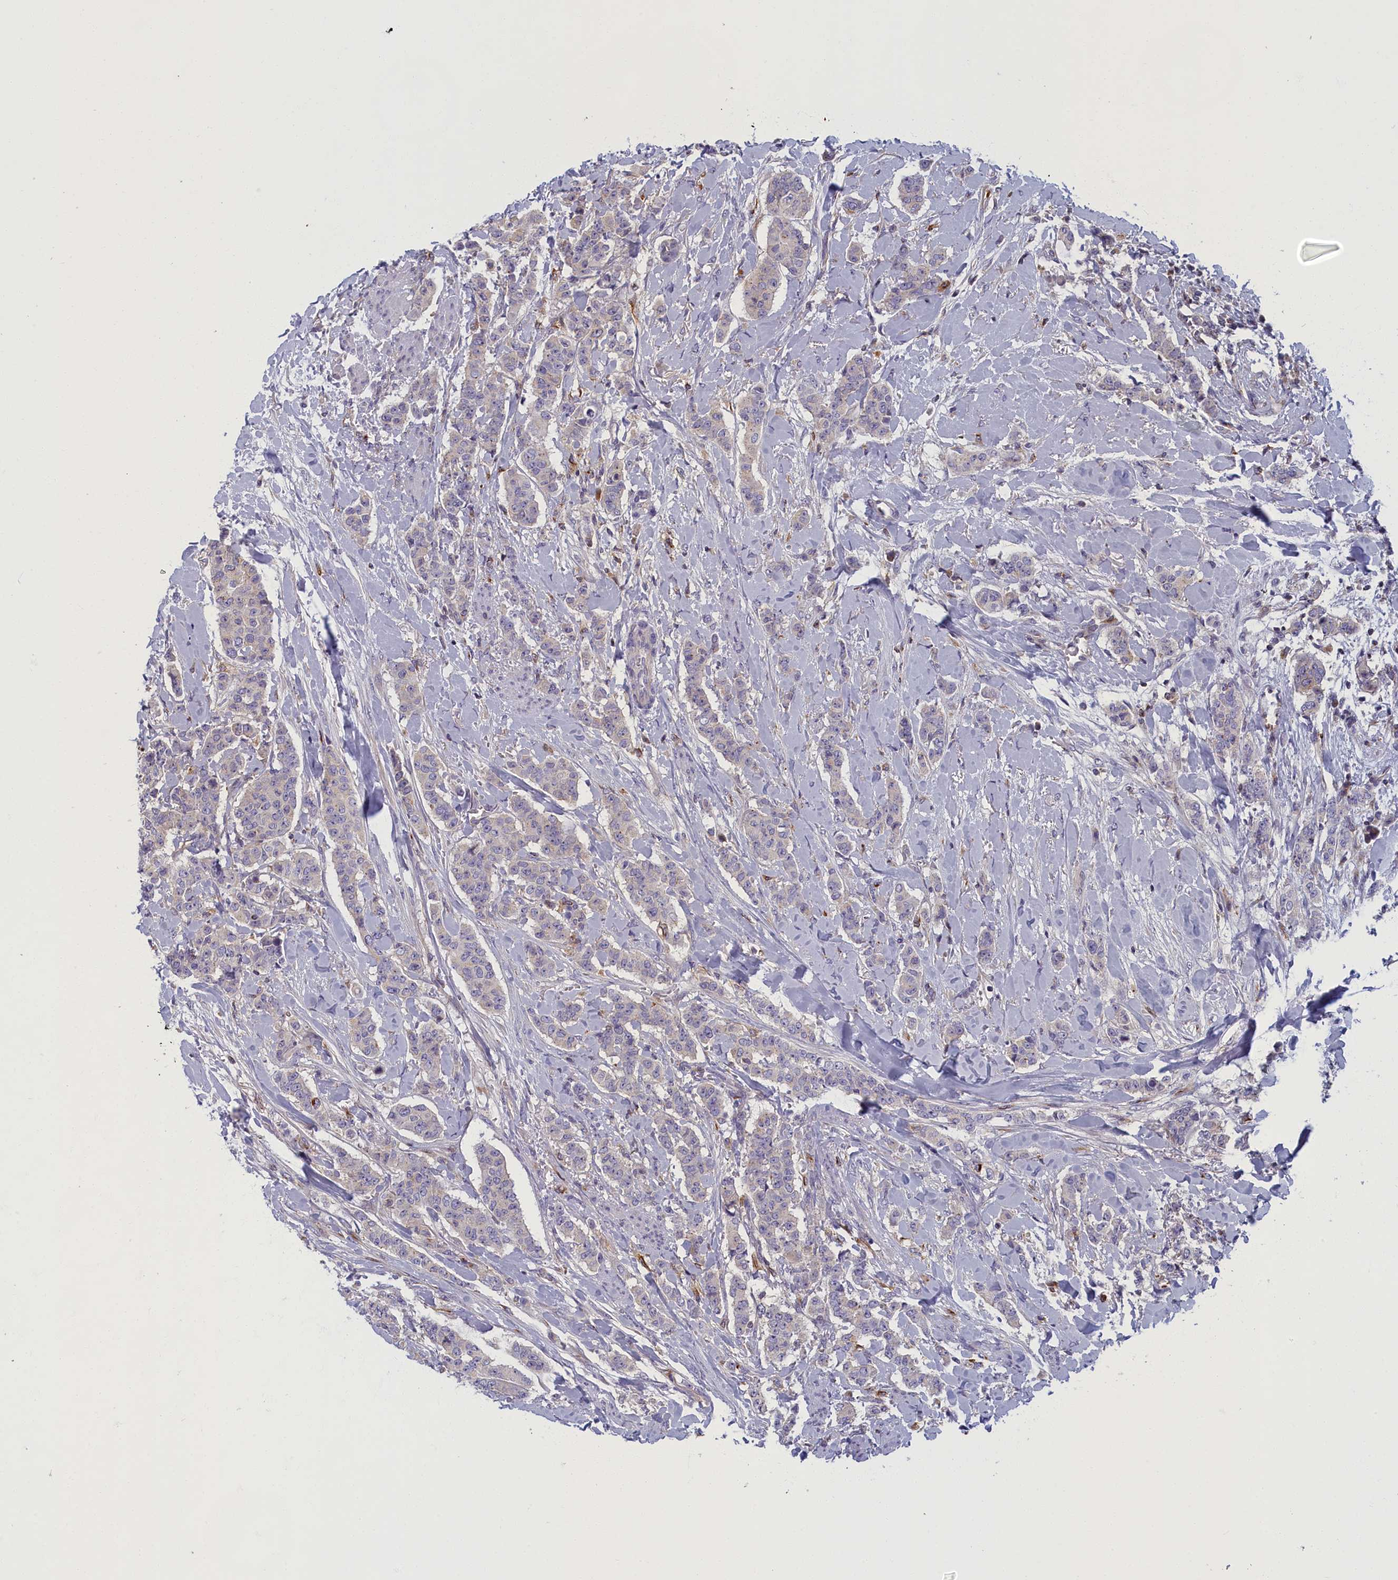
{"staining": {"intensity": "negative", "quantity": "none", "location": "none"}, "tissue": "breast cancer", "cell_type": "Tumor cells", "image_type": "cancer", "snomed": [{"axis": "morphology", "description": "Duct carcinoma"}, {"axis": "topography", "description": "Breast"}], "caption": "Tumor cells are negative for brown protein staining in breast infiltrating ductal carcinoma. (Immunohistochemistry (ihc), brightfield microscopy, high magnification).", "gene": "NOL10", "patient": {"sex": "female", "age": 40}}